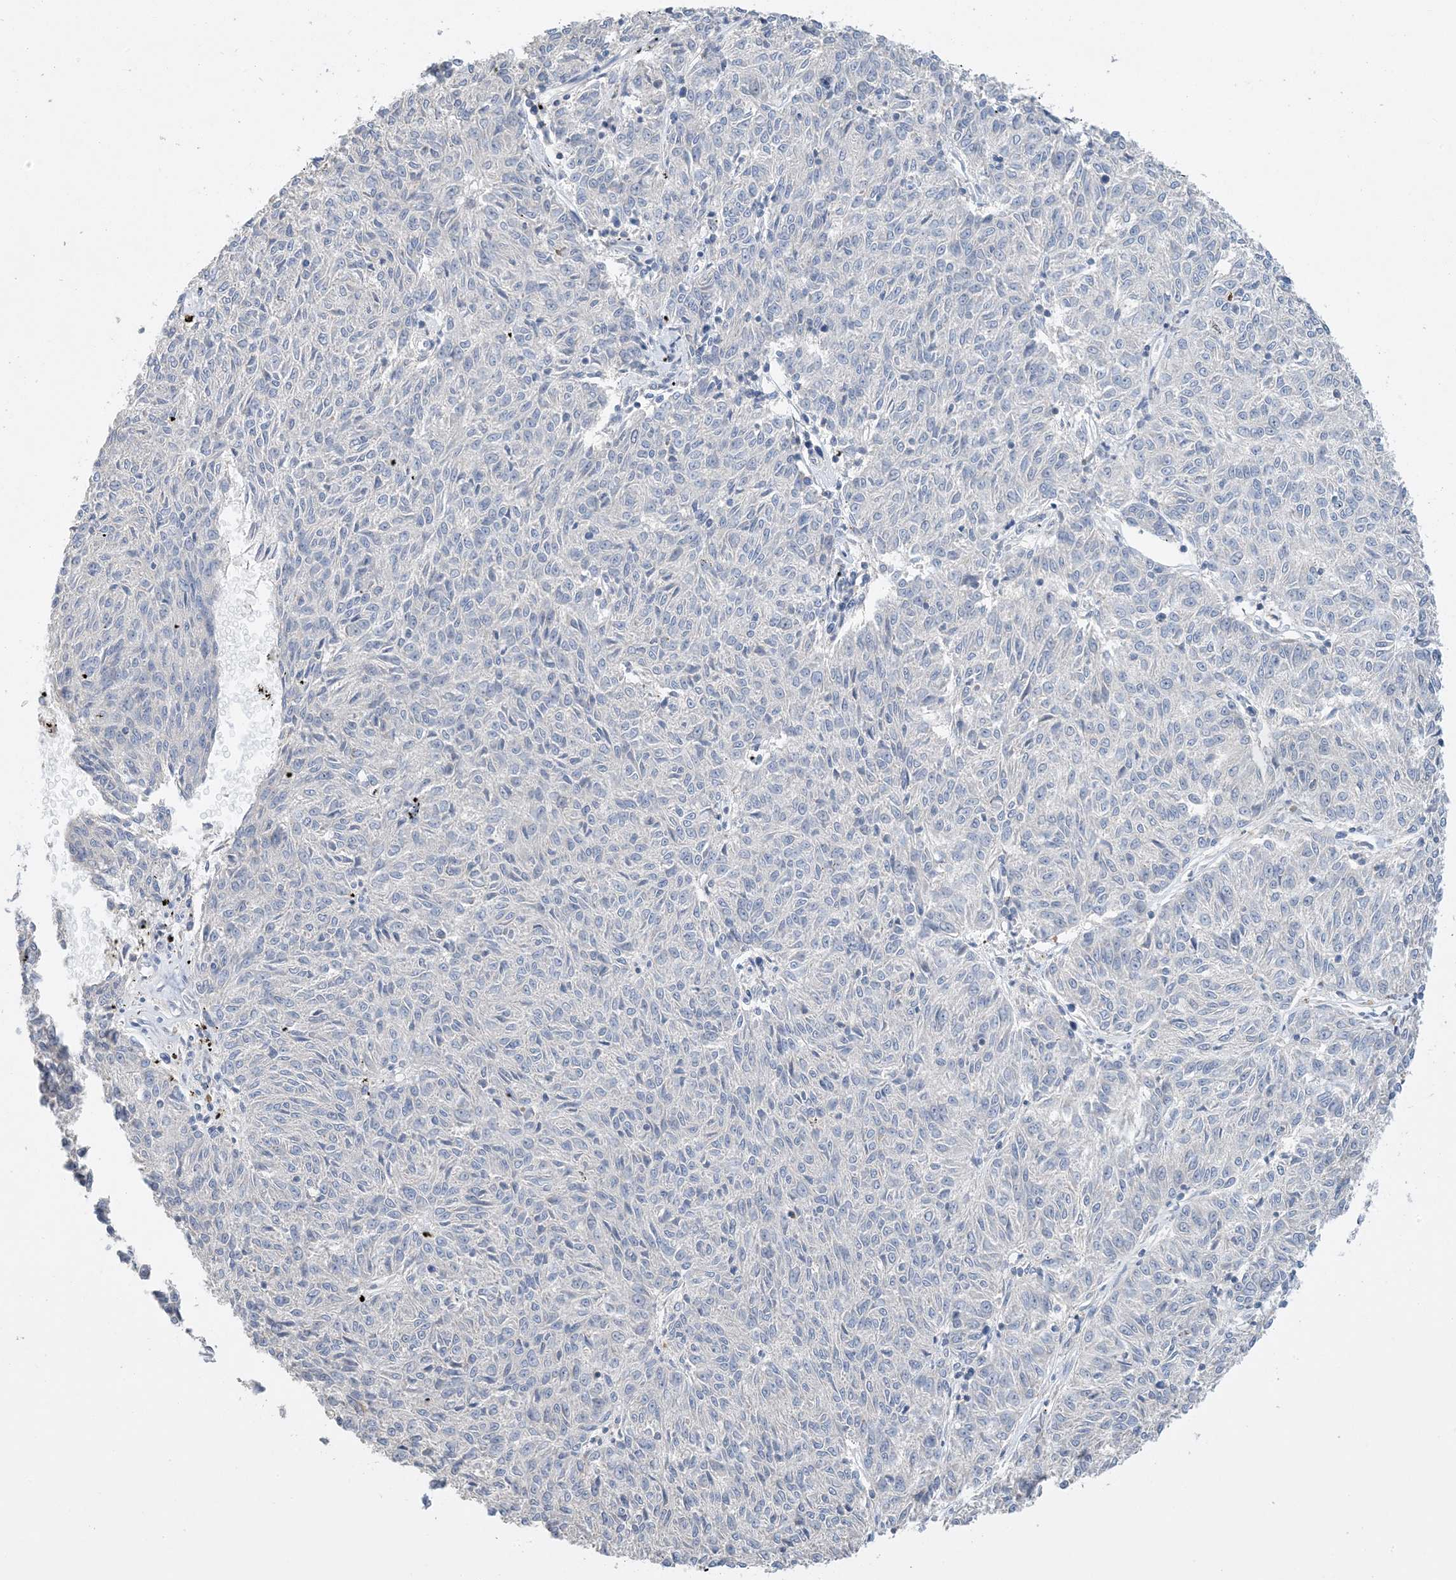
{"staining": {"intensity": "negative", "quantity": "none", "location": "none"}, "tissue": "melanoma", "cell_type": "Tumor cells", "image_type": "cancer", "snomed": [{"axis": "morphology", "description": "Malignant melanoma, NOS"}, {"axis": "topography", "description": "Skin"}], "caption": "A micrograph of human malignant melanoma is negative for staining in tumor cells.", "gene": "KPRP", "patient": {"sex": "female", "age": 72}}